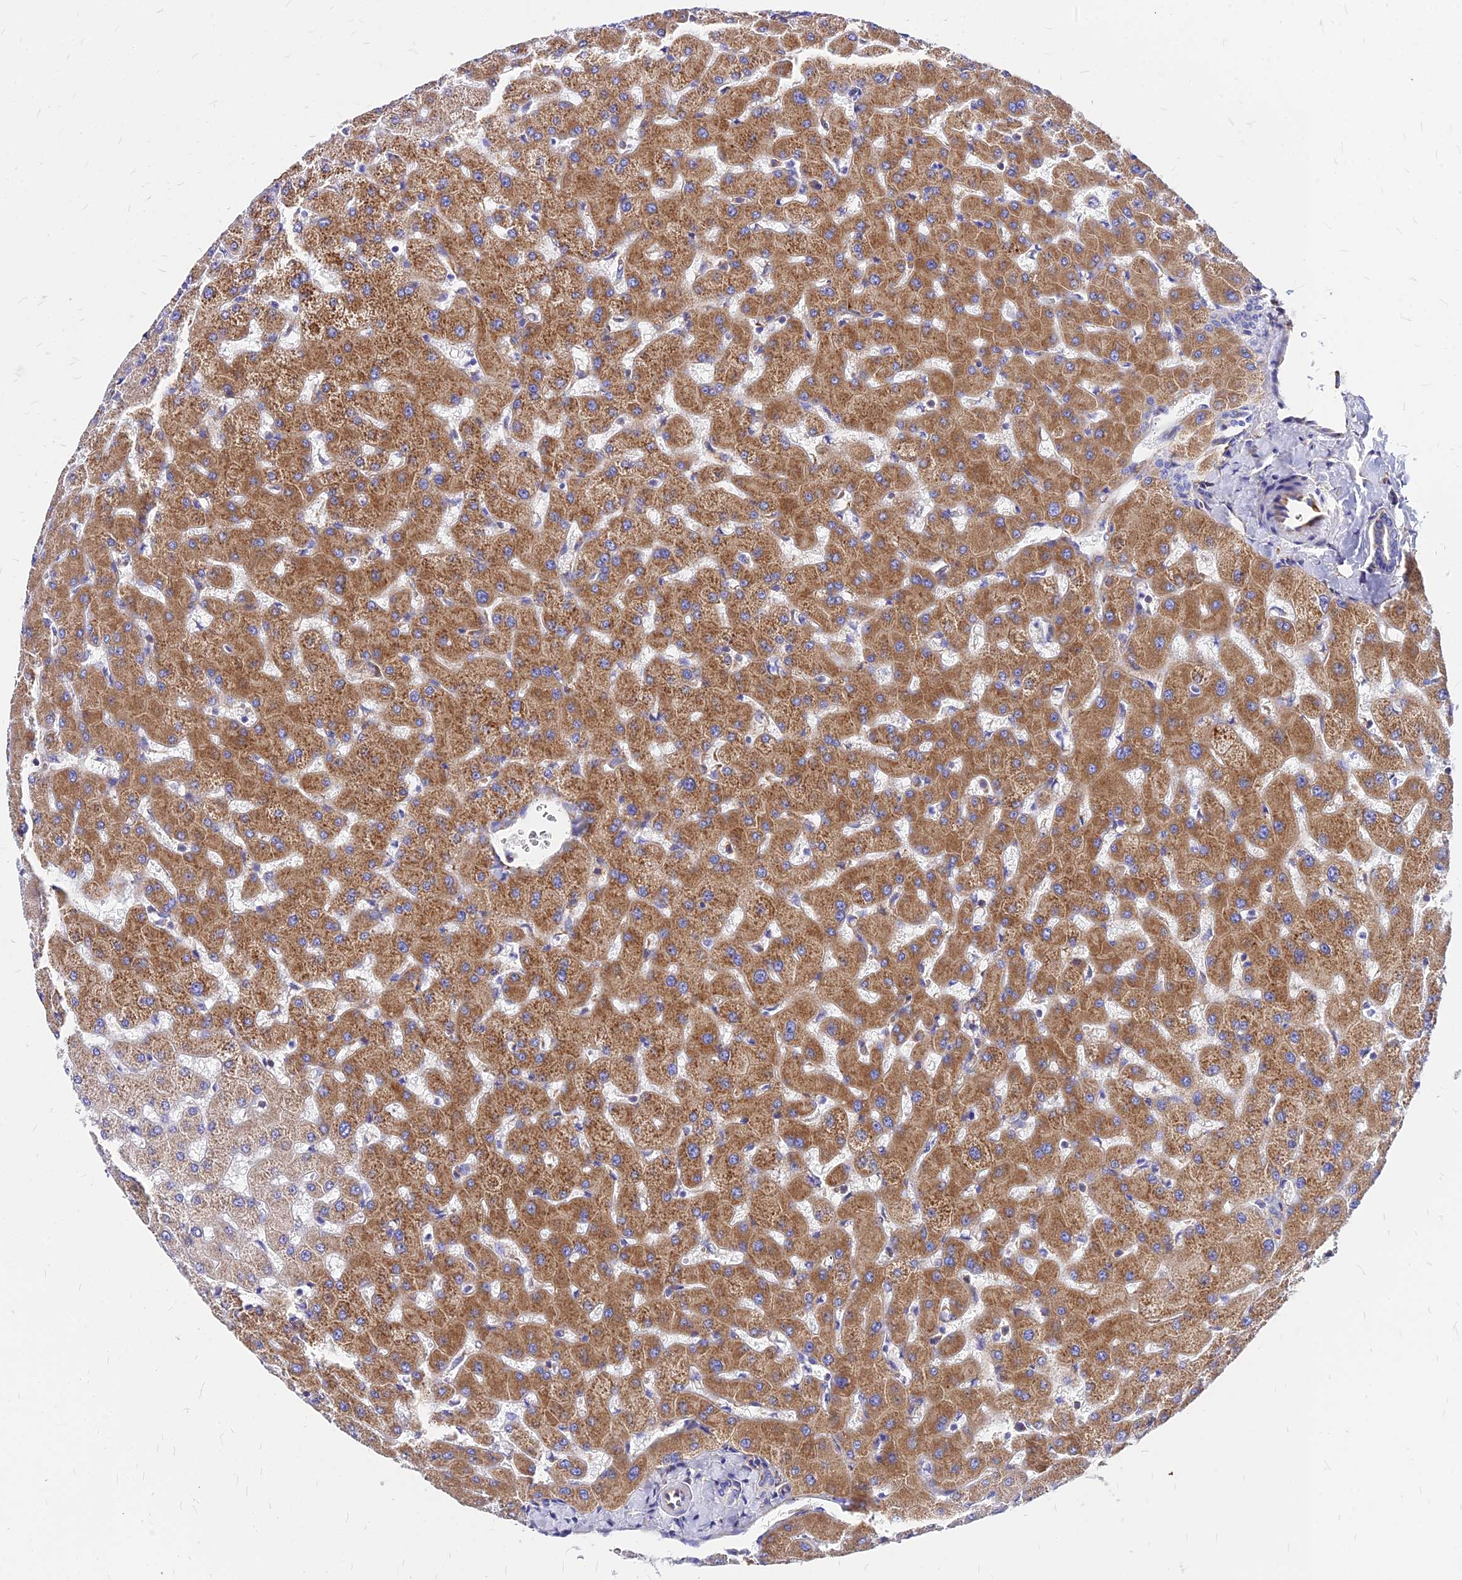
{"staining": {"intensity": "negative", "quantity": "none", "location": "none"}, "tissue": "liver", "cell_type": "Cholangiocytes", "image_type": "normal", "snomed": [{"axis": "morphology", "description": "Normal tissue, NOS"}, {"axis": "topography", "description": "Liver"}], "caption": "The immunohistochemistry (IHC) histopathology image has no significant positivity in cholangiocytes of liver.", "gene": "RPL19", "patient": {"sex": "female", "age": 63}}